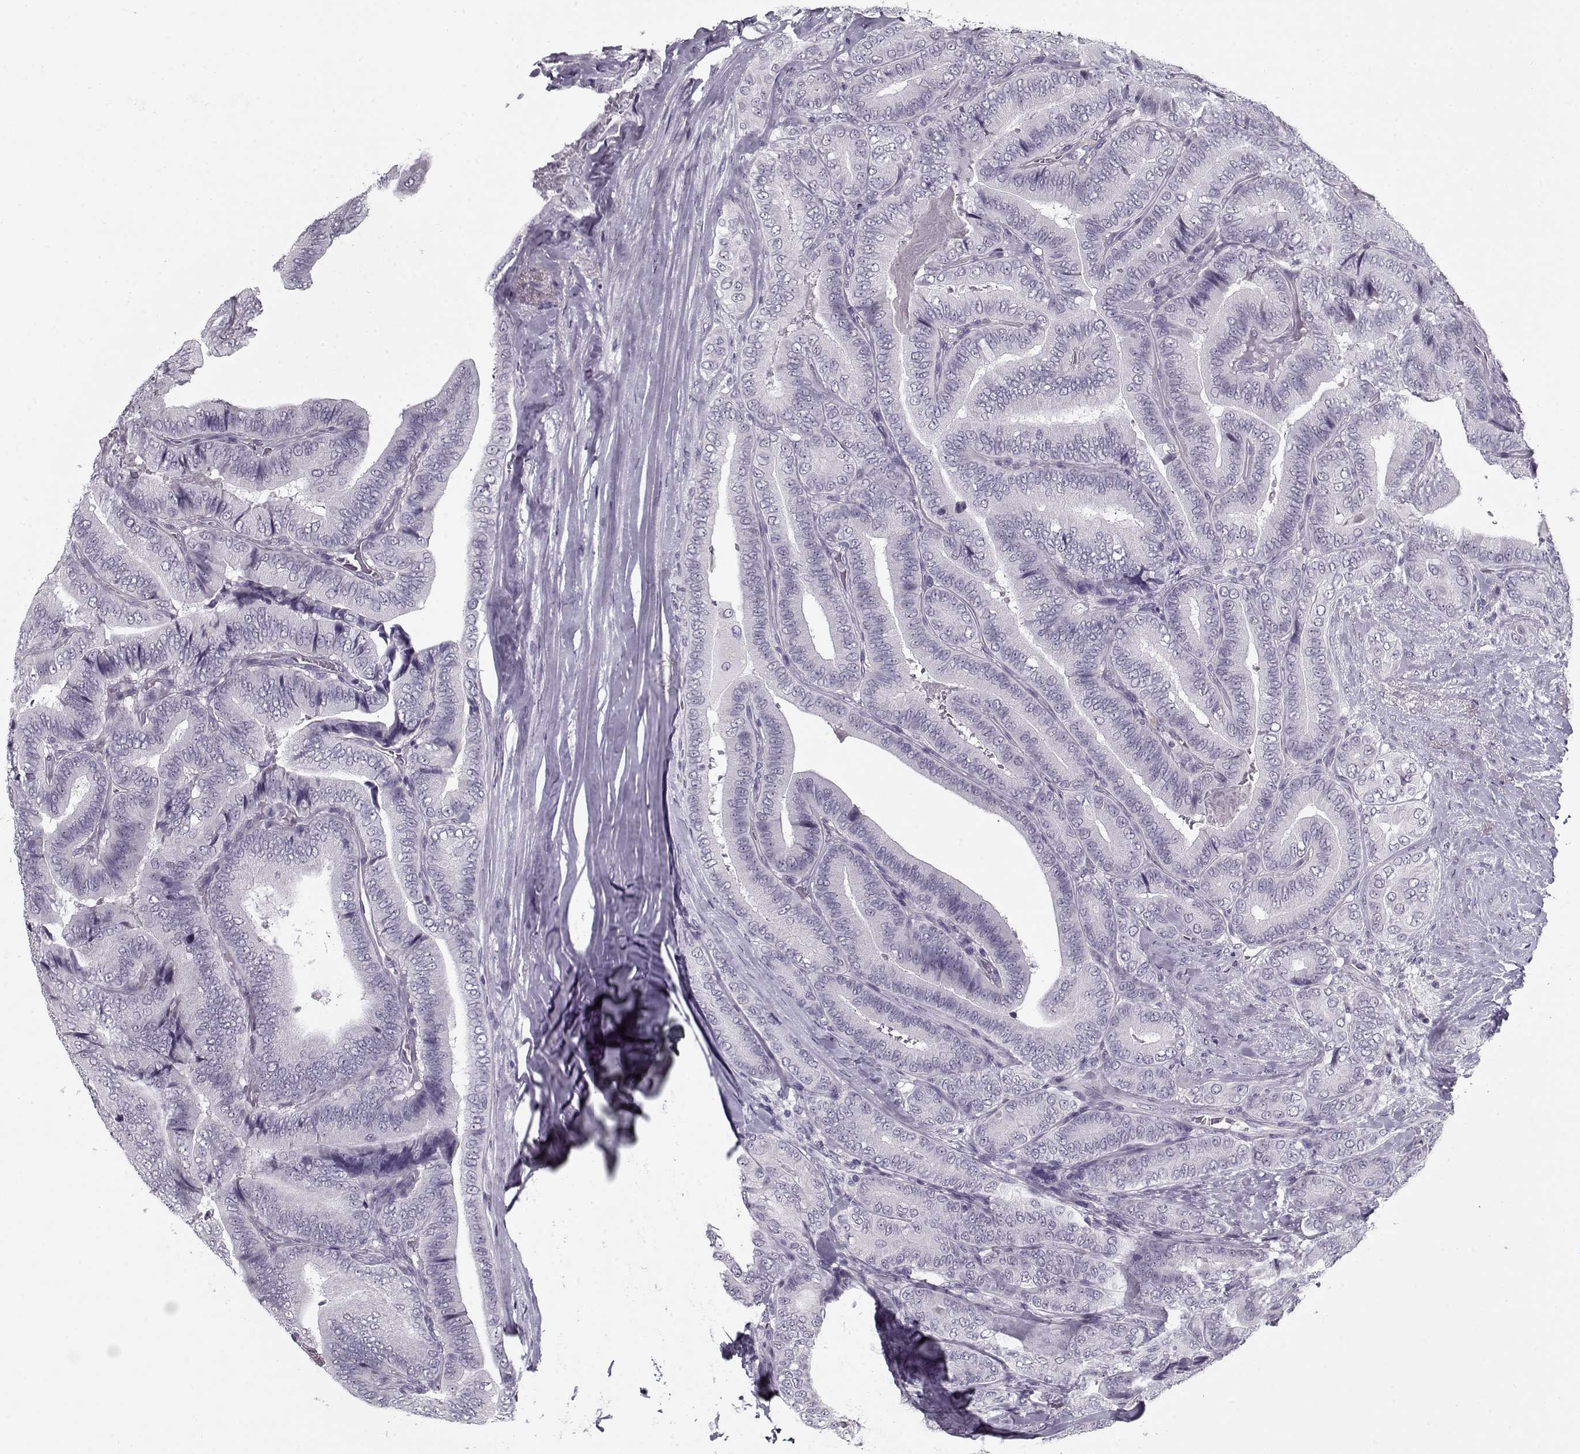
{"staining": {"intensity": "negative", "quantity": "none", "location": "none"}, "tissue": "thyroid cancer", "cell_type": "Tumor cells", "image_type": "cancer", "snomed": [{"axis": "morphology", "description": "Papillary adenocarcinoma, NOS"}, {"axis": "topography", "description": "Thyroid gland"}], "caption": "IHC micrograph of neoplastic tissue: thyroid cancer stained with DAB reveals no significant protein expression in tumor cells.", "gene": "SPACA9", "patient": {"sex": "male", "age": 61}}